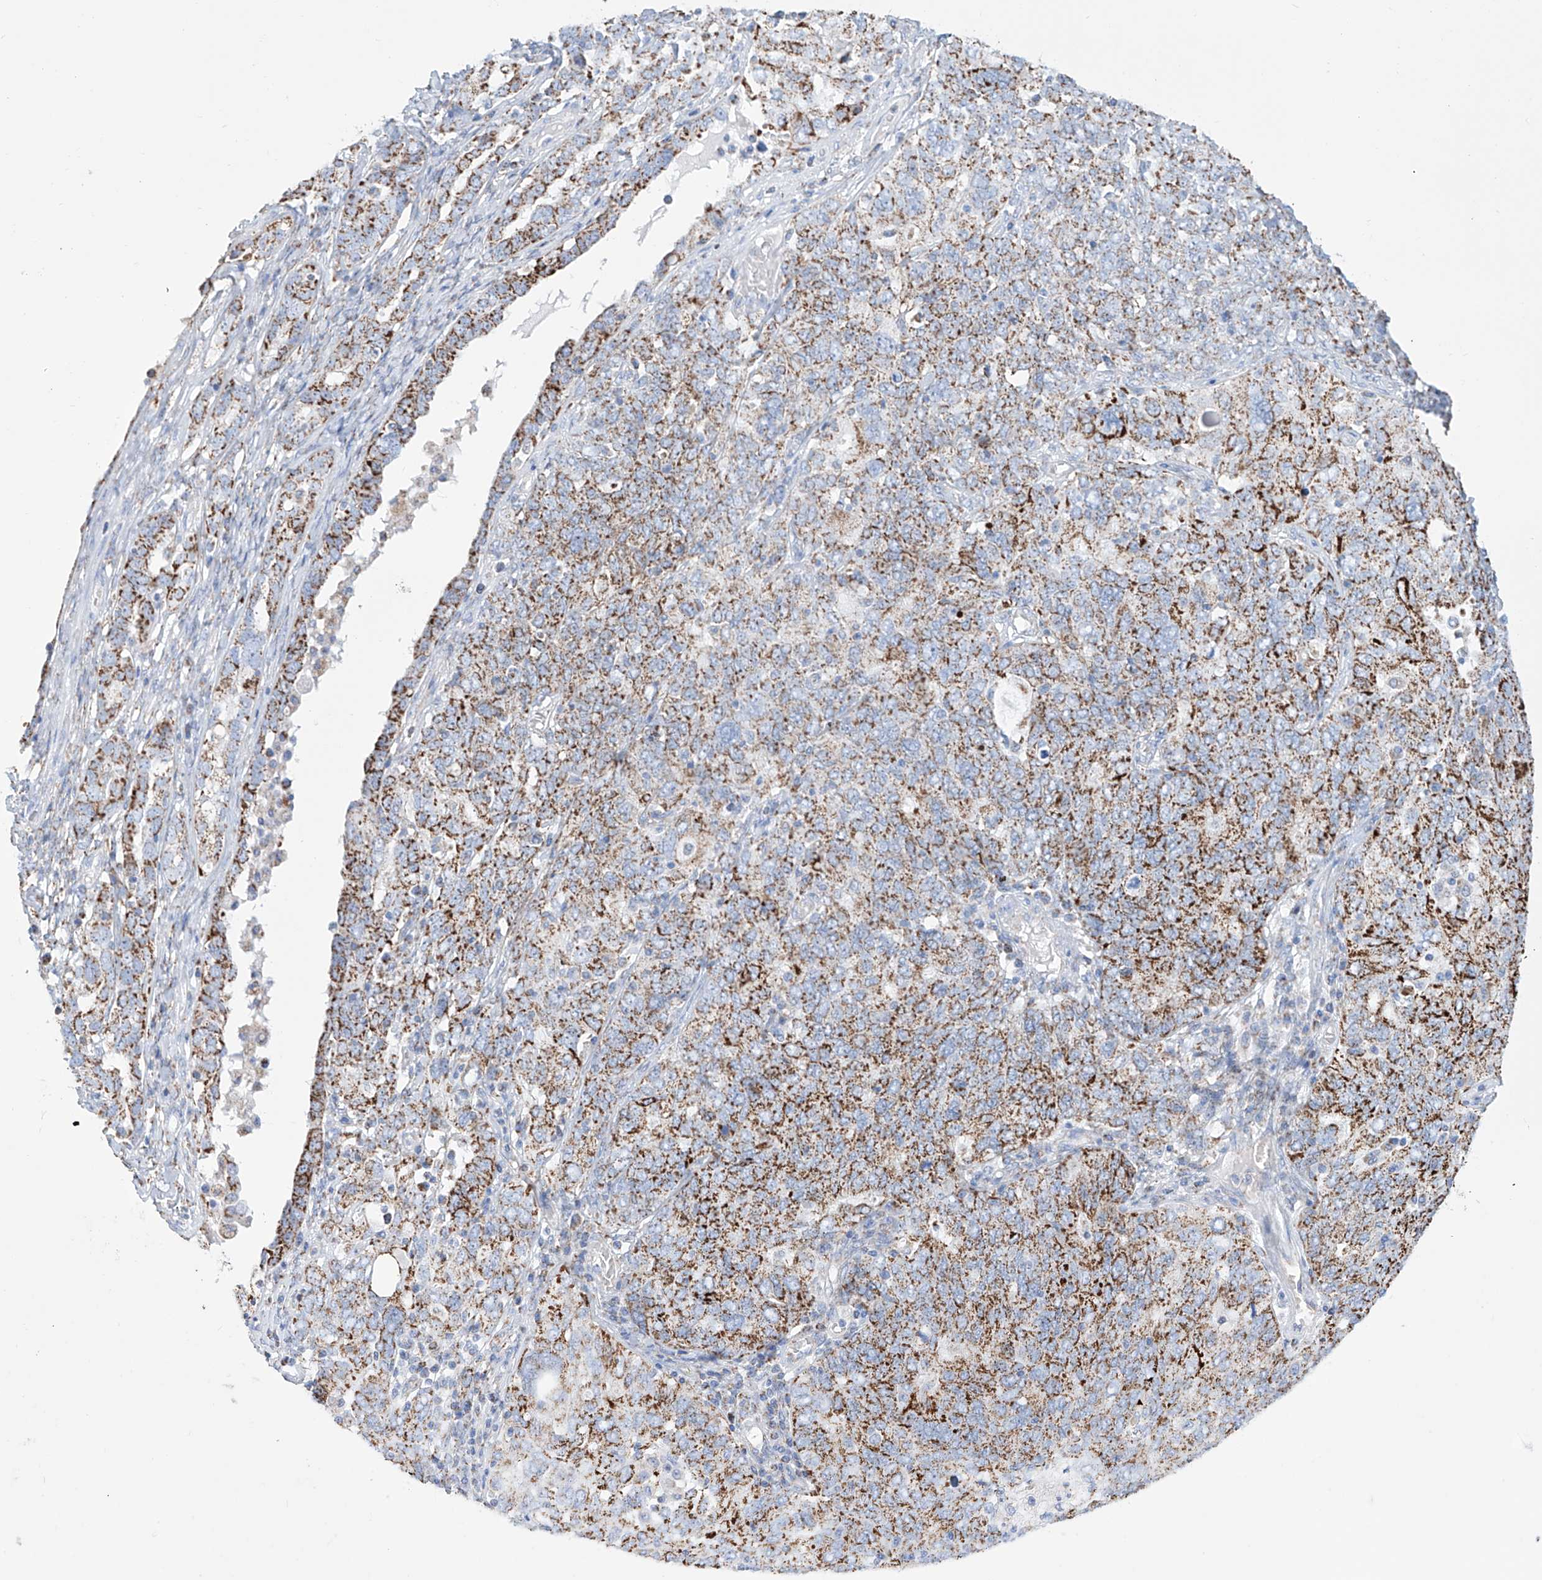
{"staining": {"intensity": "strong", "quantity": ">75%", "location": "cytoplasmic/membranous"}, "tissue": "ovarian cancer", "cell_type": "Tumor cells", "image_type": "cancer", "snomed": [{"axis": "morphology", "description": "Carcinoma, endometroid"}, {"axis": "topography", "description": "Ovary"}], "caption": "Endometroid carcinoma (ovarian) stained with DAB IHC exhibits high levels of strong cytoplasmic/membranous staining in about >75% of tumor cells. (Stains: DAB in brown, nuclei in blue, Microscopy: brightfield microscopy at high magnification).", "gene": "ALDH6A1", "patient": {"sex": "female", "age": 62}}